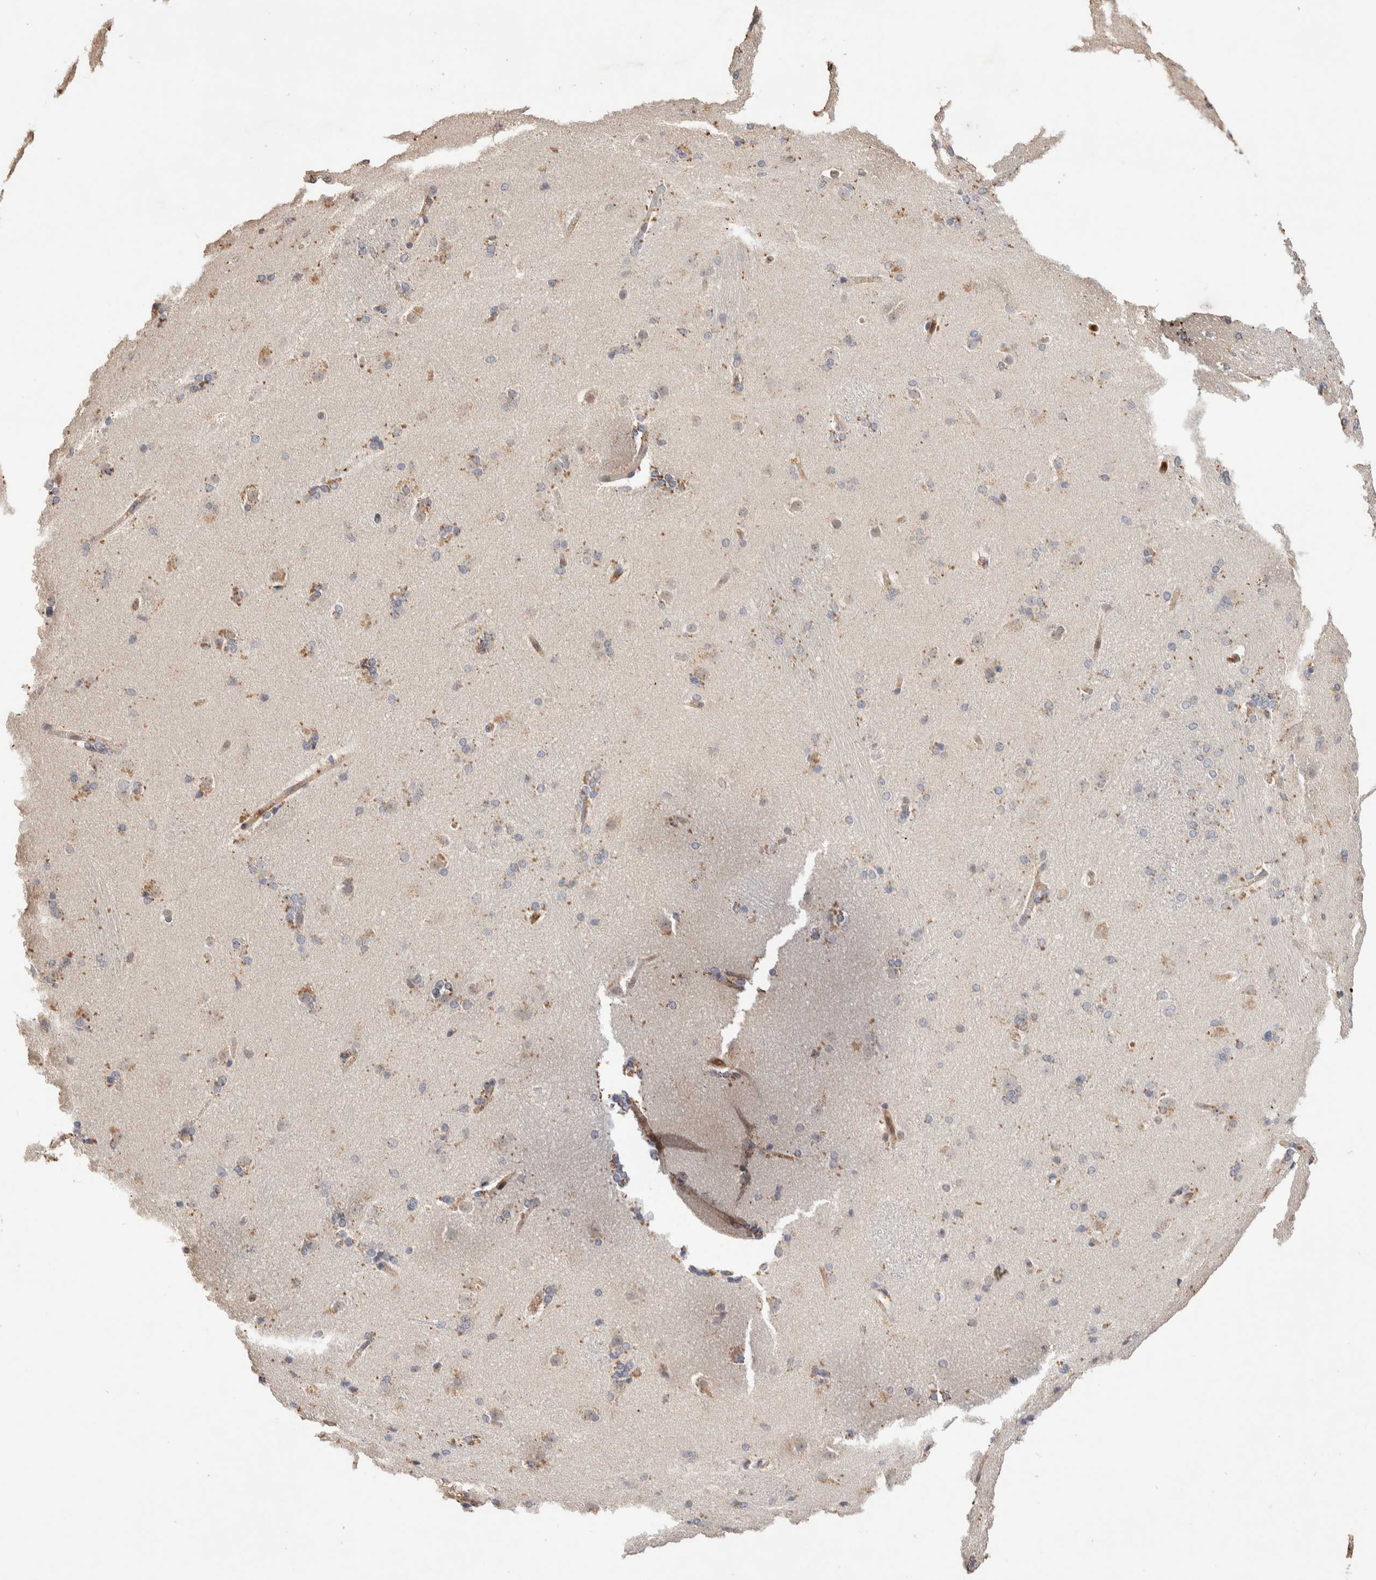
{"staining": {"intensity": "weak", "quantity": "<25%", "location": "cytoplasmic/membranous"}, "tissue": "caudate", "cell_type": "Glial cells", "image_type": "normal", "snomed": [{"axis": "morphology", "description": "Normal tissue, NOS"}, {"axis": "topography", "description": "Lateral ventricle wall"}], "caption": "A high-resolution histopathology image shows immunohistochemistry (IHC) staining of normal caudate, which displays no significant expression in glial cells.", "gene": "NSMAF", "patient": {"sex": "female", "age": 19}}